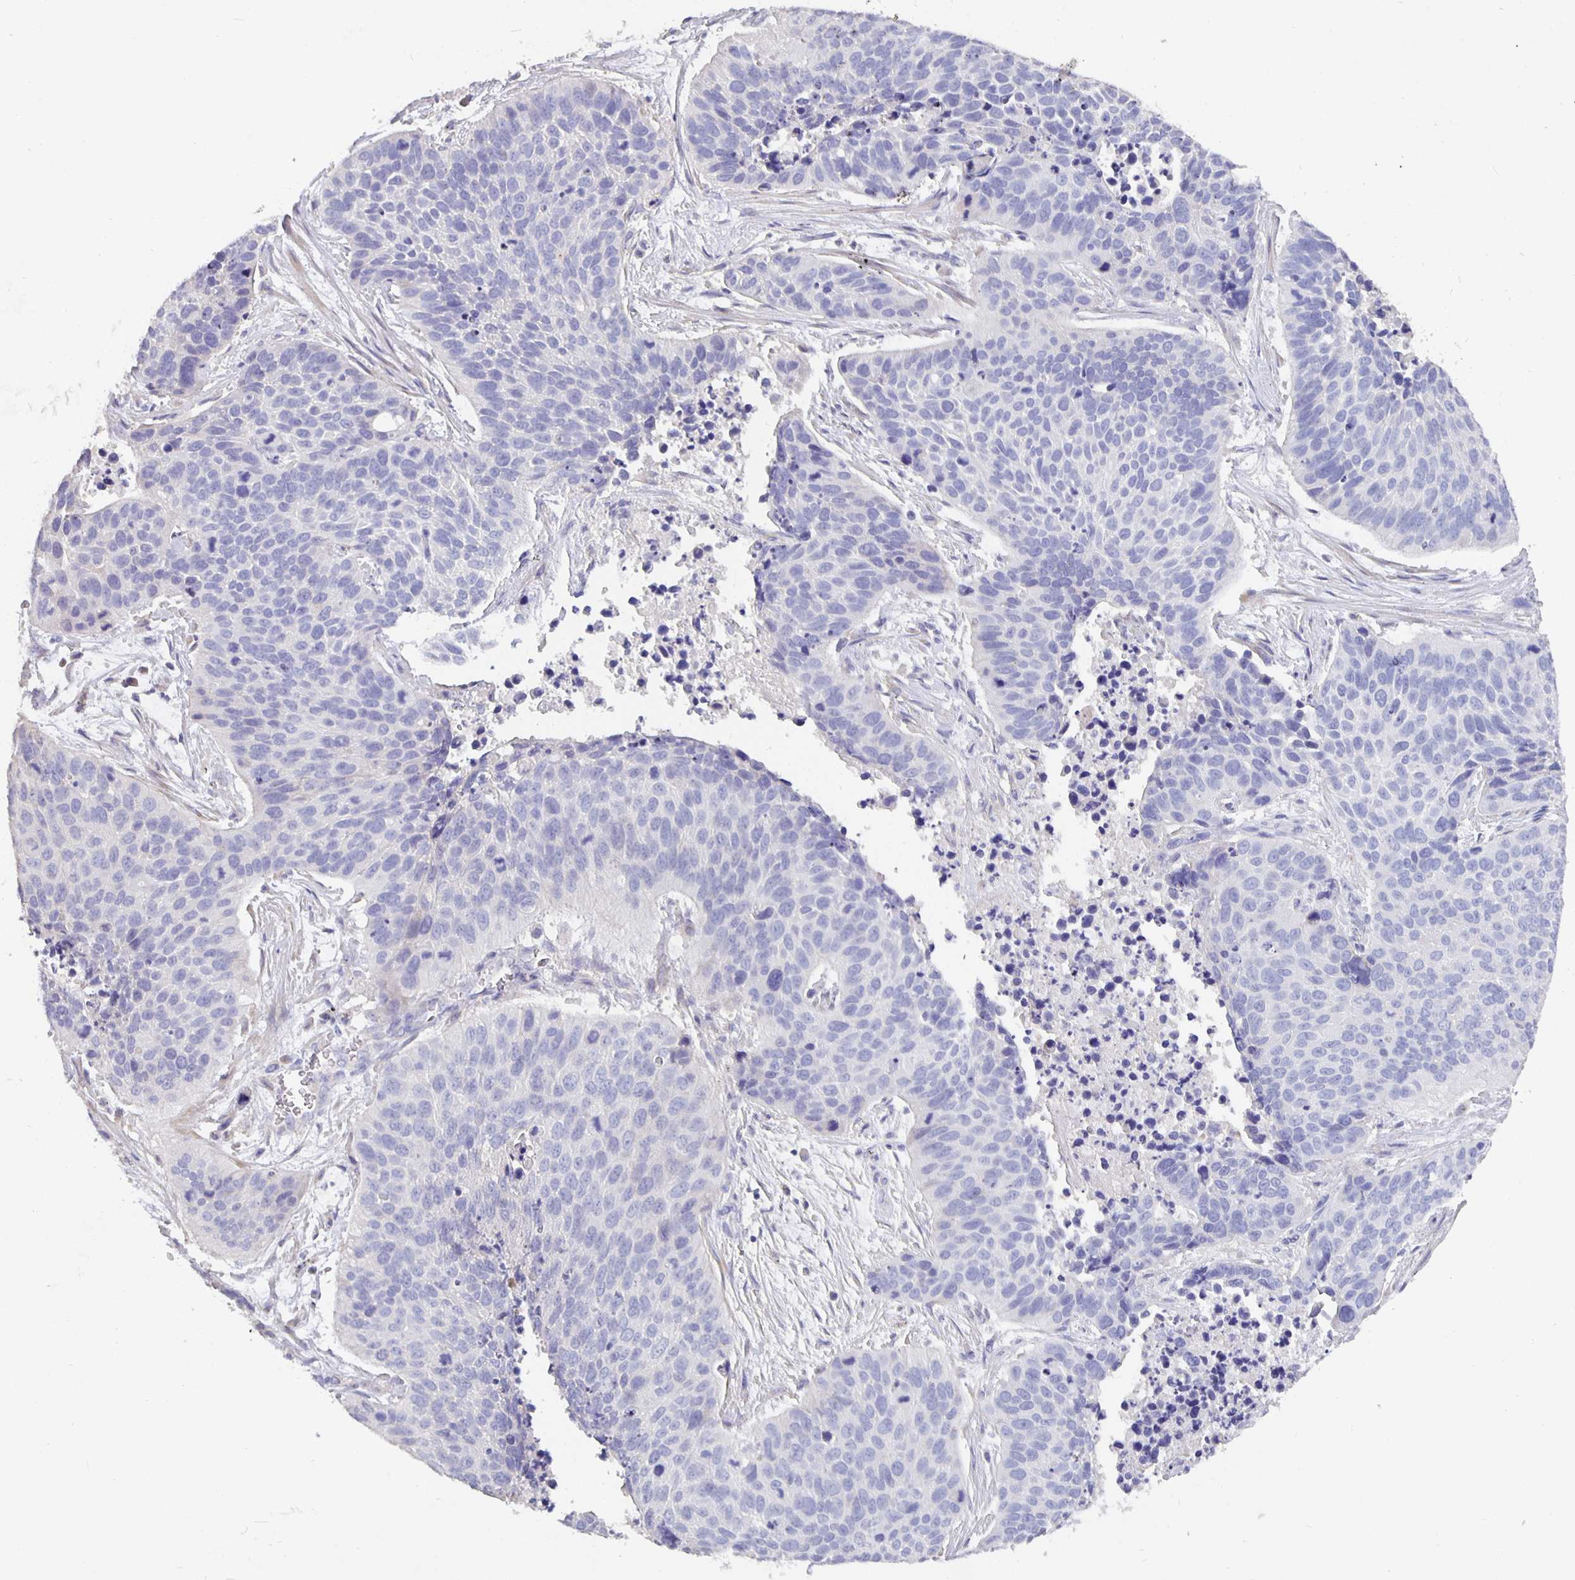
{"staining": {"intensity": "negative", "quantity": "none", "location": "none"}, "tissue": "lung cancer", "cell_type": "Tumor cells", "image_type": "cancer", "snomed": [{"axis": "morphology", "description": "Squamous cell carcinoma, NOS"}, {"axis": "topography", "description": "Lung"}], "caption": "The image reveals no staining of tumor cells in squamous cell carcinoma (lung).", "gene": "CFAP74", "patient": {"sex": "male", "age": 62}}